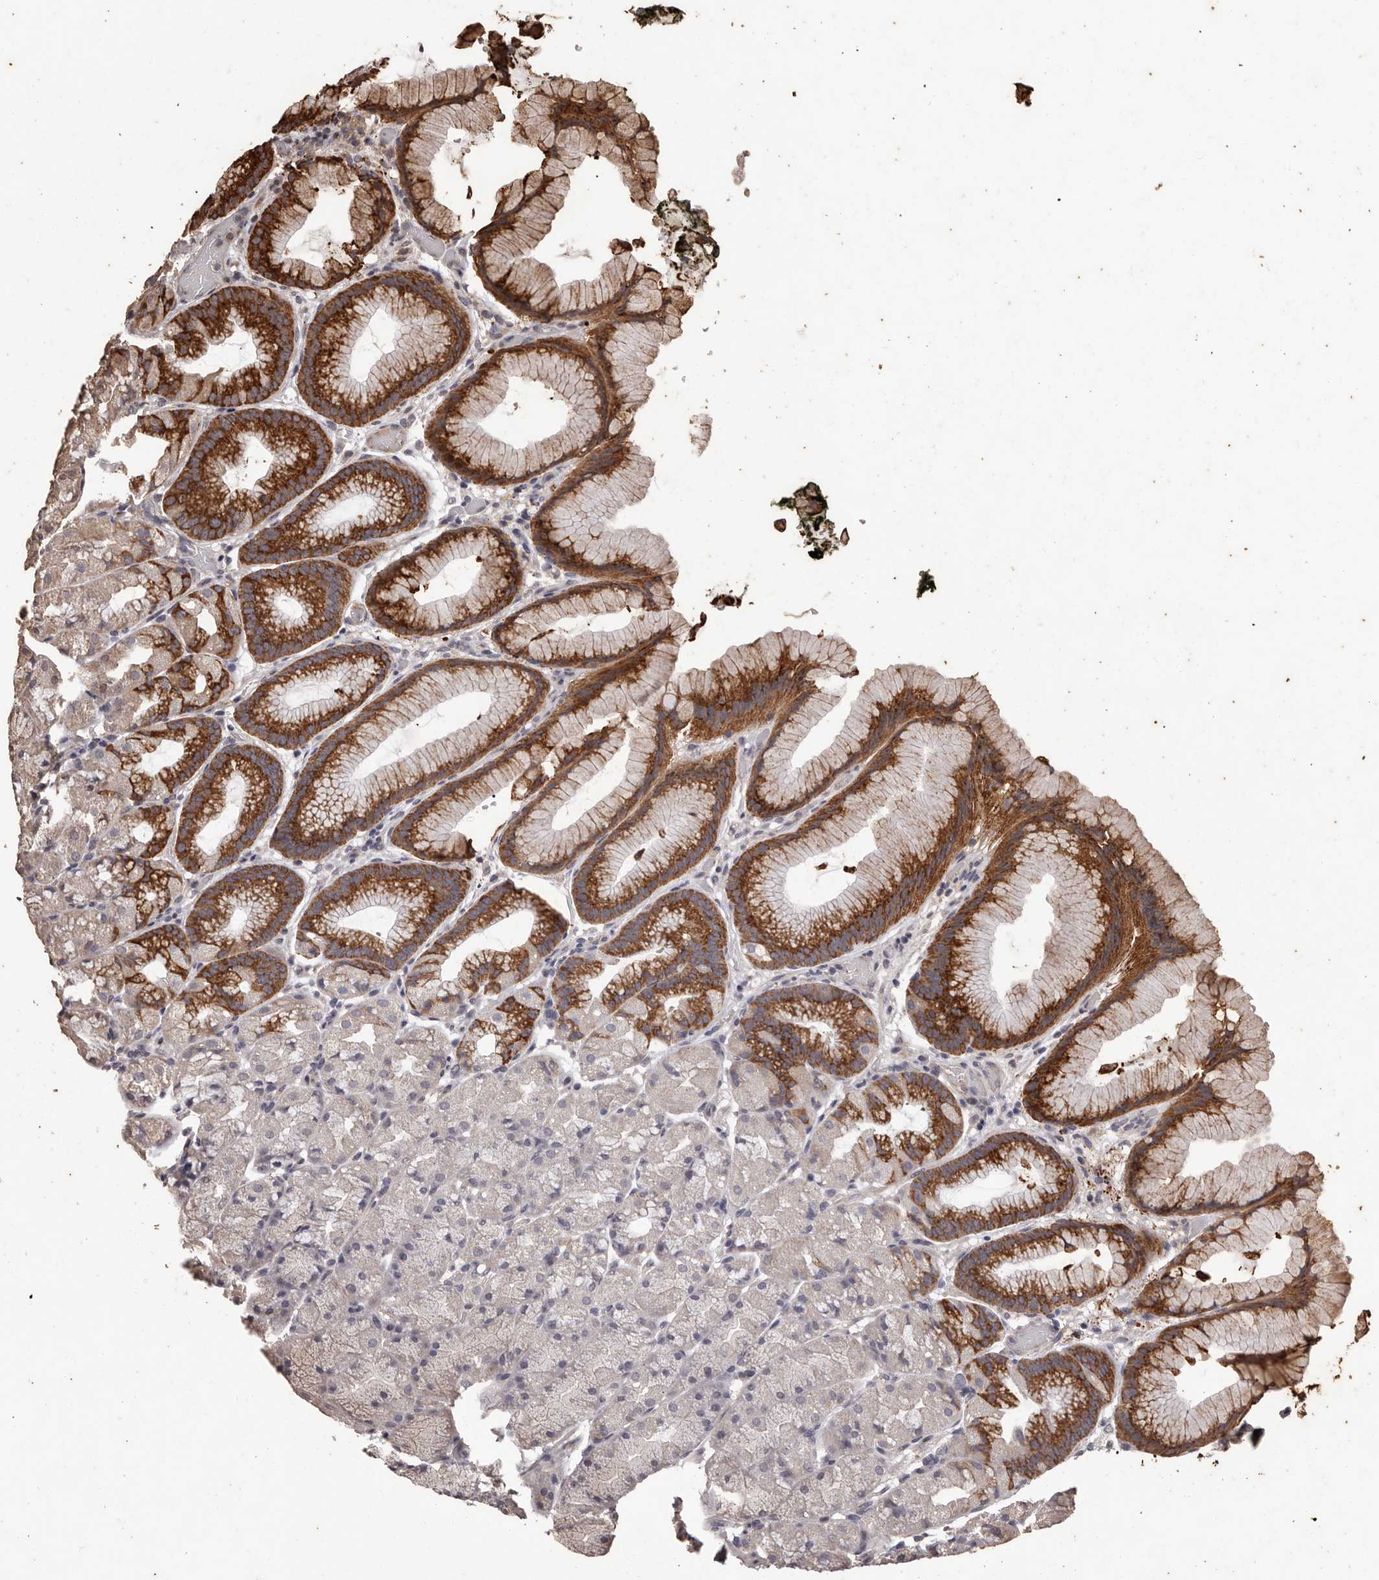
{"staining": {"intensity": "strong", "quantity": "25%-75%", "location": "cytoplasmic/membranous"}, "tissue": "stomach", "cell_type": "Glandular cells", "image_type": "normal", "snomed": [{"axis": "morphology", "description": "Normal tissue, NOS"}, {"axis": "topography", "description": "Stomach, upper"}, {"axis": "topography", "description": "Stomach"}], "caption": "A photomicrograph showing strong cytoplasmic/membranous positivity in about 25%-75% of glandular cells in normal stomach, as visualized by brown immunohistochemical staining.", "gene": "NAV1", "patient": {"sex": "male", "age": 48}}